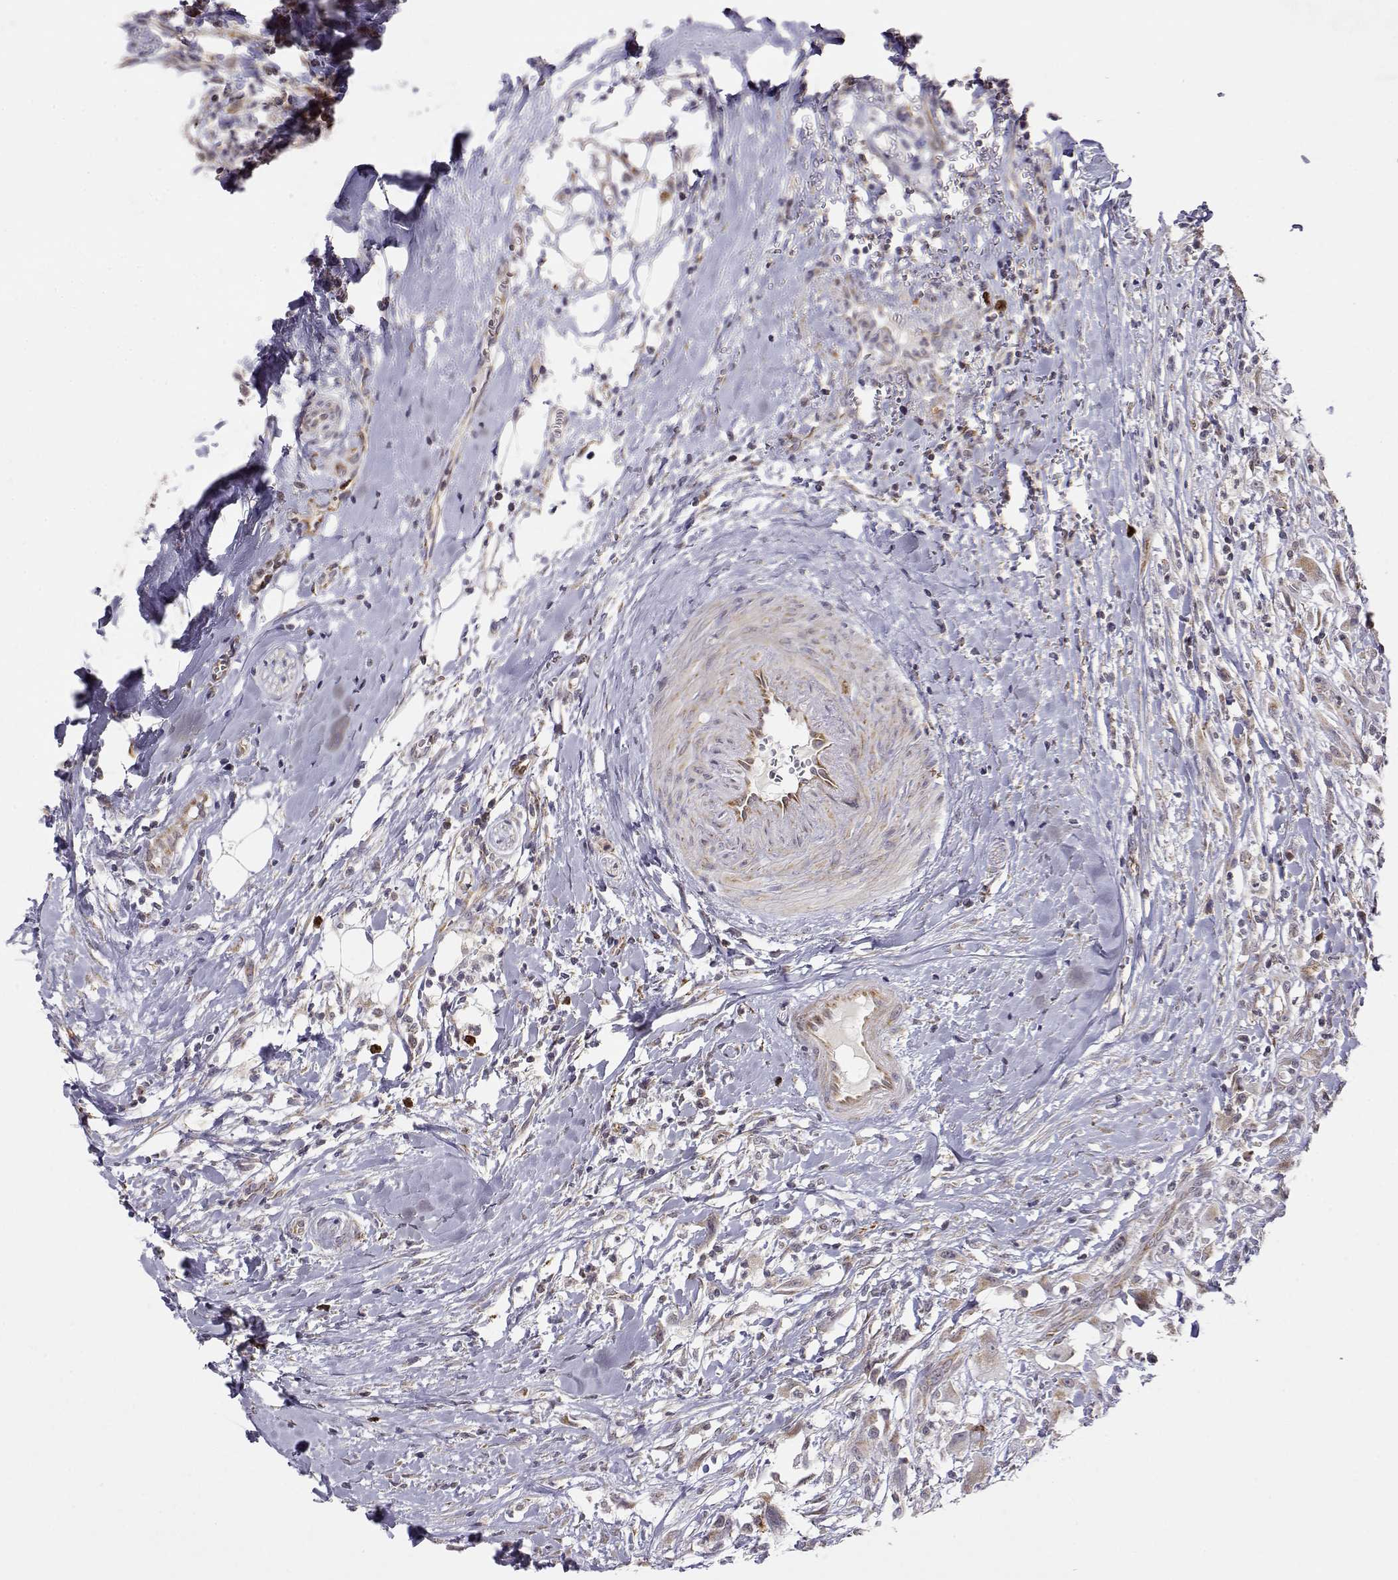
{"staining": {"intensity": "weak", "quantity": ">75%", "location": "cytoplasmic/membranous"}, "tissue": "head and neck cancer", "cell_type": "Tumor cells", "image_type": "cancer", "snomed": [{"axis": "morphology", "description": "Squamous cell carcinoma, NOS"}, {"axis": "morphology", "description": "Squamous cell carcinoma, metastatic, NOS"}, {"axis": "topography", "description": "Oral tissue"}, {"axis": "topography", "description": "Head-Neck"}], "caption": "The histopathology image demonstrates staining of head and neck metastatic squamous cell carcinoma, revealing weak cytoplasmic/membranous protein staining (brown color) within tumor cells.", "gene": "EXOG", "patient": {"sex": "female", "age": 85}}